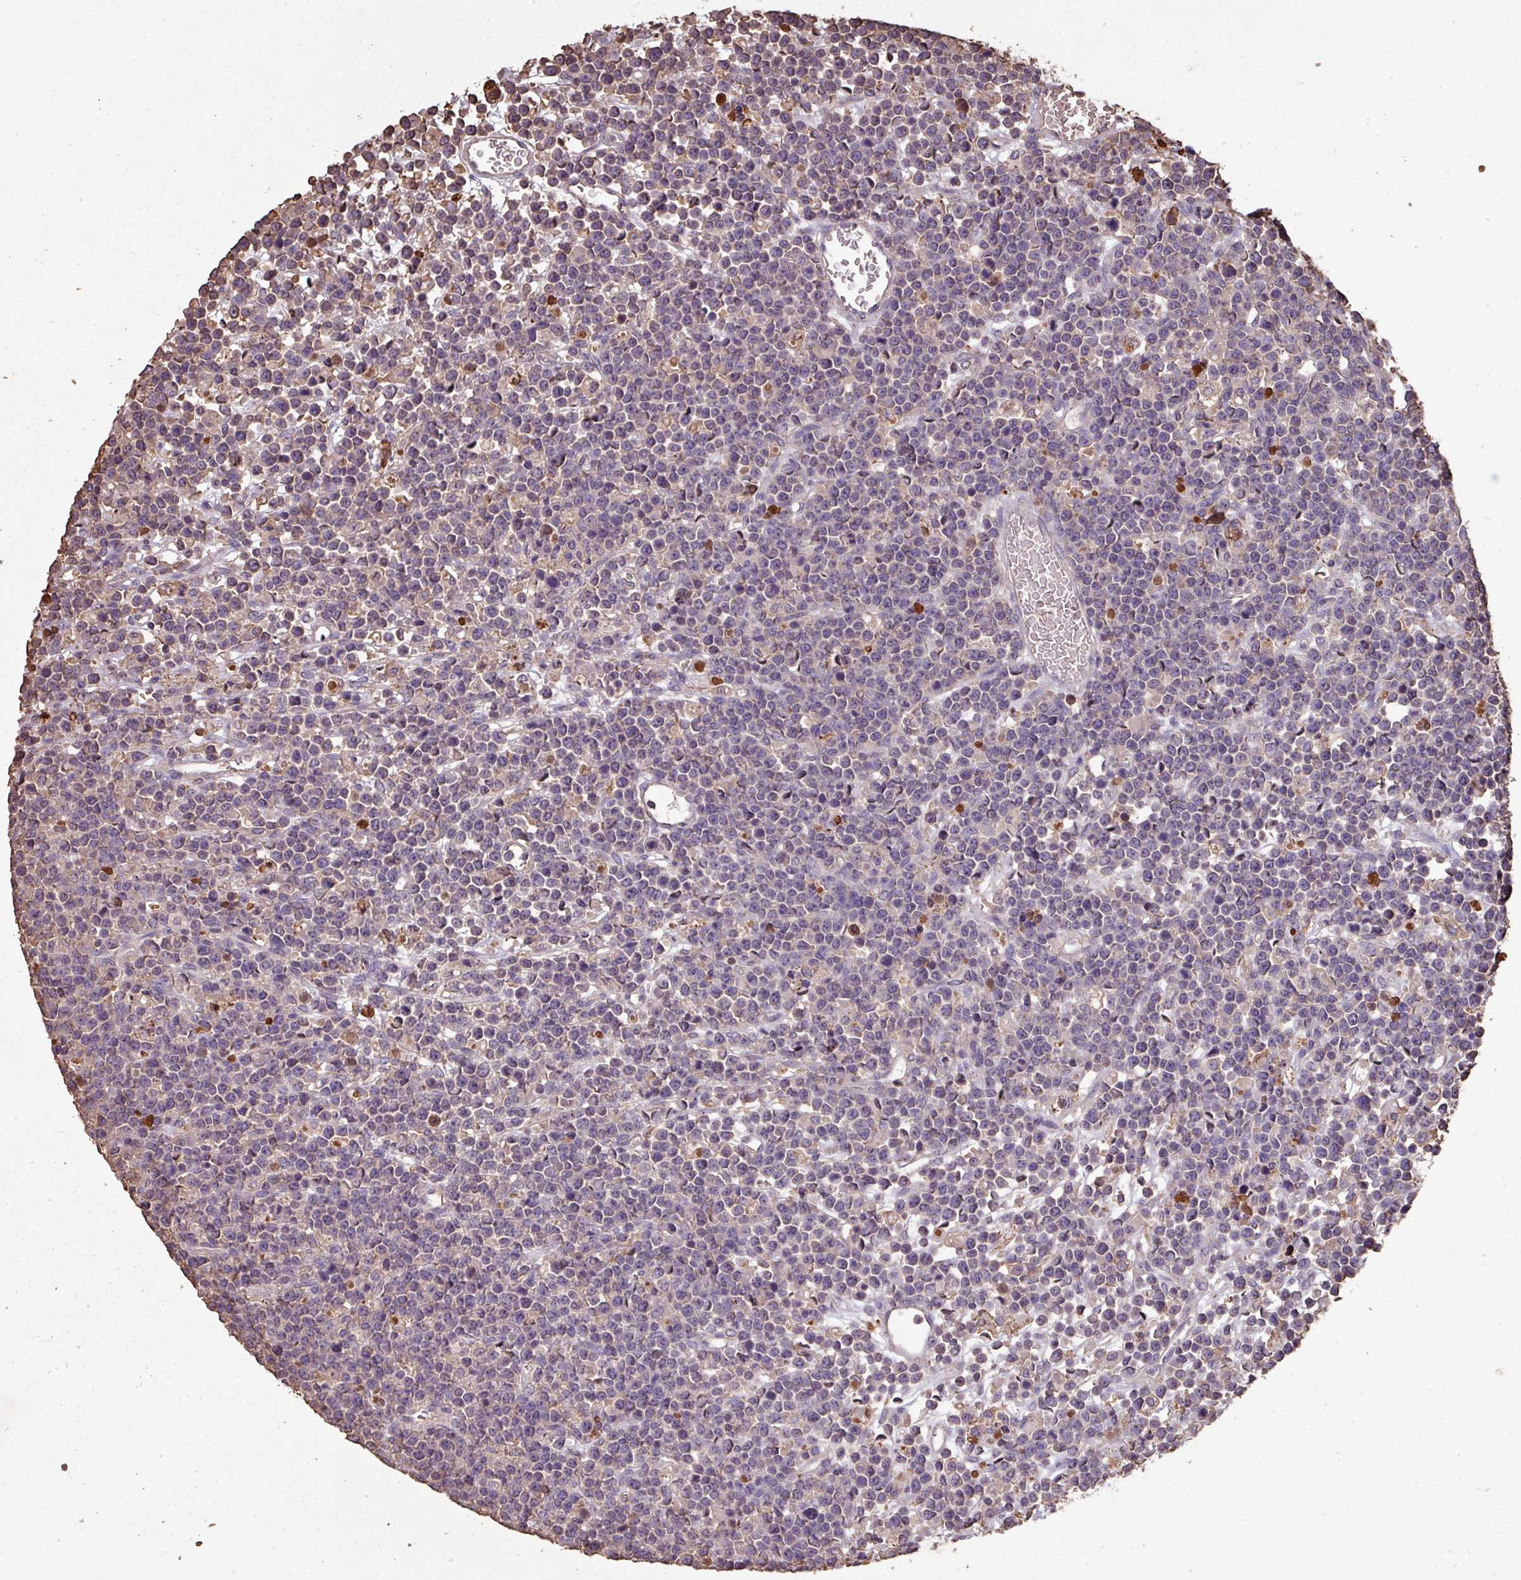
{"staining": {"intensity": "negative", "quantity": "none", "location": "none"}, "tissue": "lymphoma", "cell_type": "Tumor cells", "image_type": "cancer", "snomed": [{"axis": "morphology", "description": "Malignant lymphoma, non-Hodgkin's type, High grade"}, {"axis": "topography", "description": "Ovary"}], "caption": "DAB immunohistochemical staining of human lymphoma demonstrates no significant positivity in tumor cells.", "gene": "CAMK2B", "patient": {"sex": "female", "age": 56}}